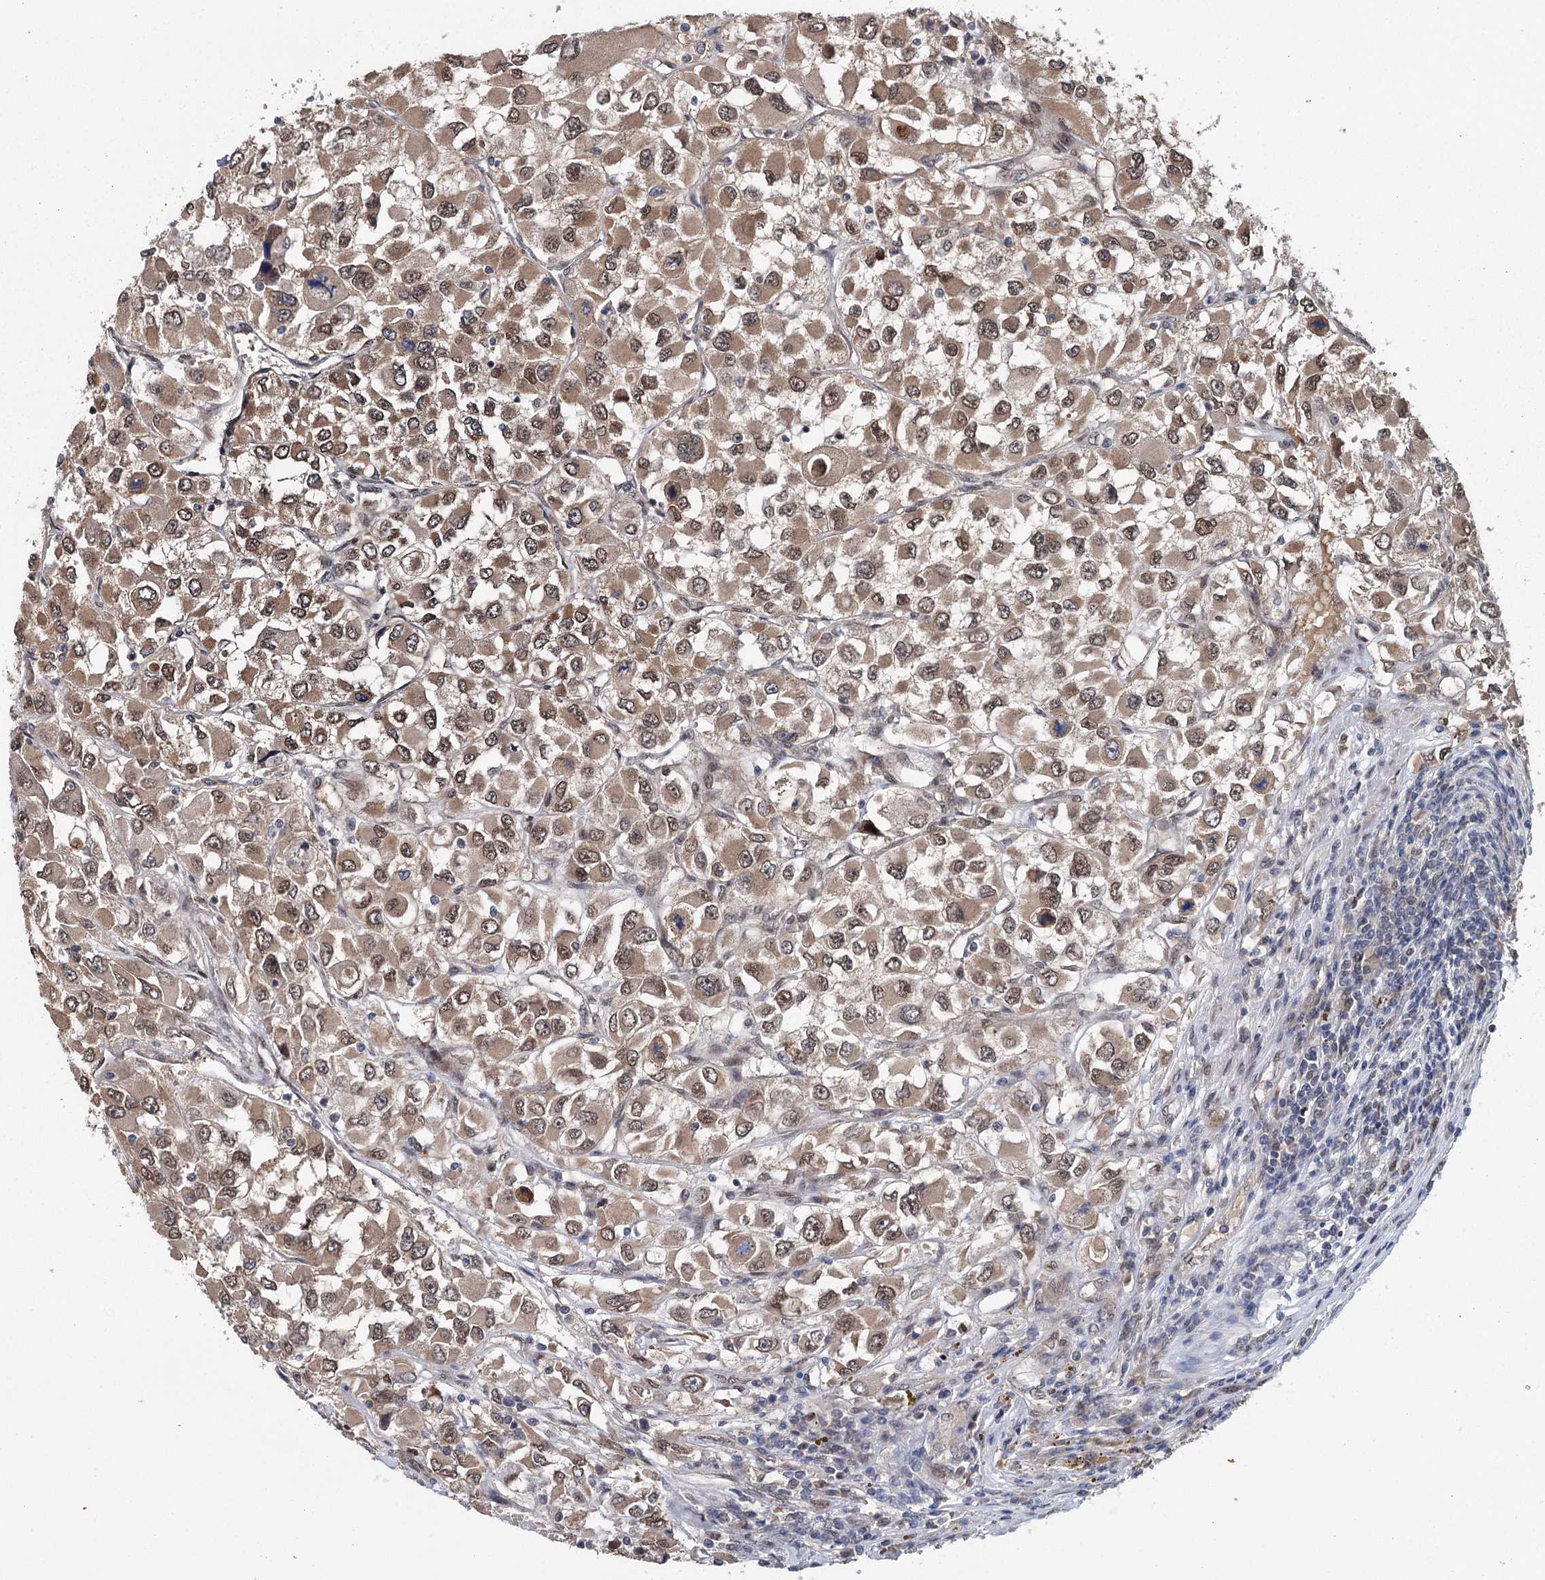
{"staining": {"intensity": "moderate", "quantity": ">75%", "location": "cytoplasmic/membranous,nuclear"}, "tissue": "renal cancer", "cell_type": "Tumor cells", "image_type": "cancer", "snomed": [{"axis": "morphology", "description": "Adenocarcinoma, NOS"}, {"axis": "topography", "description": "Kidney"}], "caption": "Renal adenocarcinoma stained with a brown dye reveals moderate cytoplasmic/membranous and nuclear positive staining in approximately >75% of tumor cells.", "gene": "MYG1", "patient": {"sex": "female", "age": 52}}